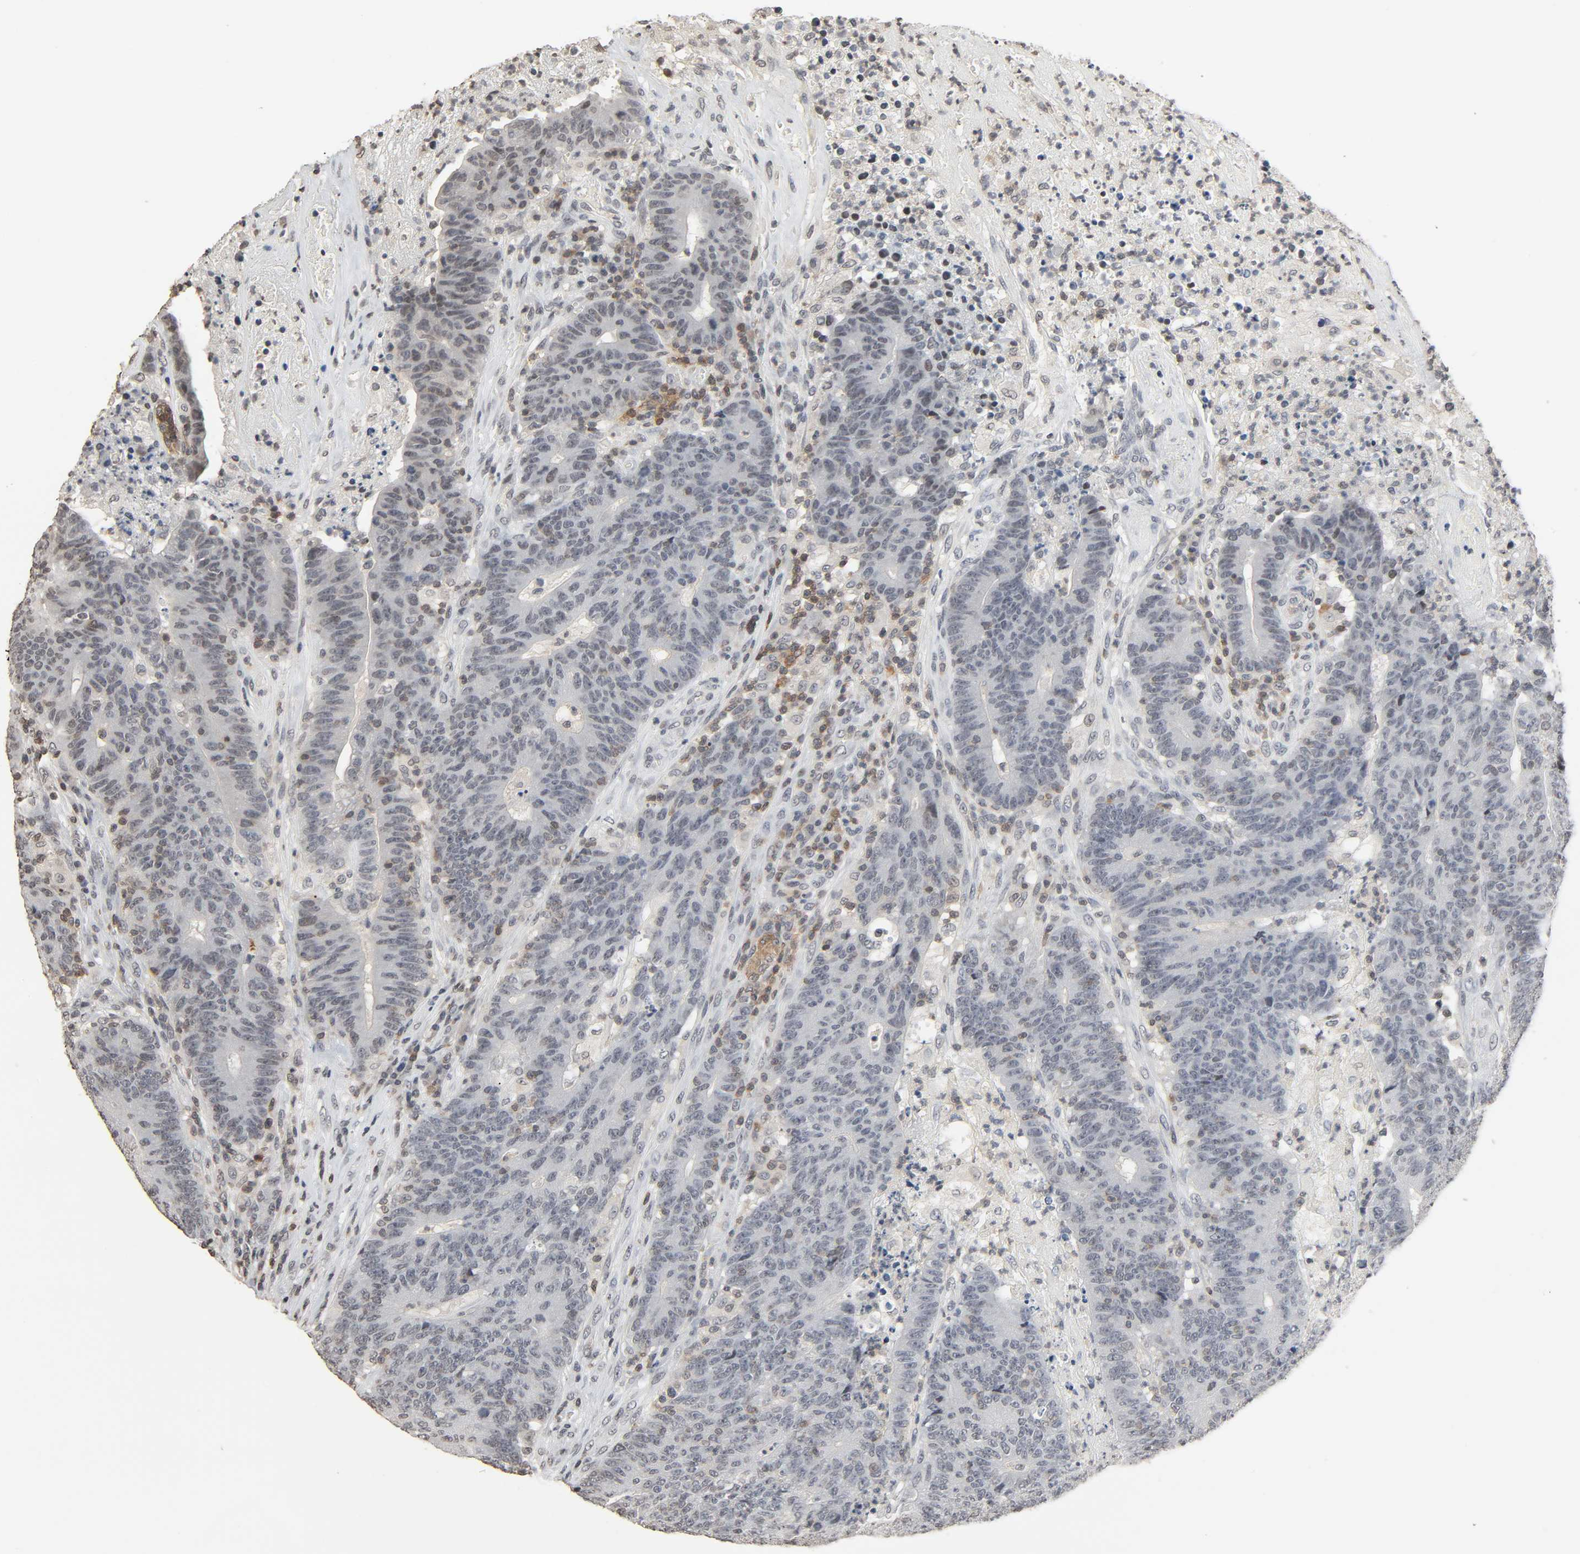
{"staining": {"intensity": "negative", "quantity": "none", "location": "none"}, "tissue": "colorectal cancer", "cell_type": "Tumor cells", "image_type": "cancer", "snomed": [{"axis": "morphology", "description": "Normal tissue, NOS"}, {"axis": "morphology", "description": "Adenocarcinoma, NOS"}, {"axis": "topography", "description": "Colon"}], "caption": "This is an immunohistochemistry photomicrograph of colorectal cancer. There is no expression in tumor cells.", "gene": "STK4", "patient": {"sex": "female", "age": 75}}